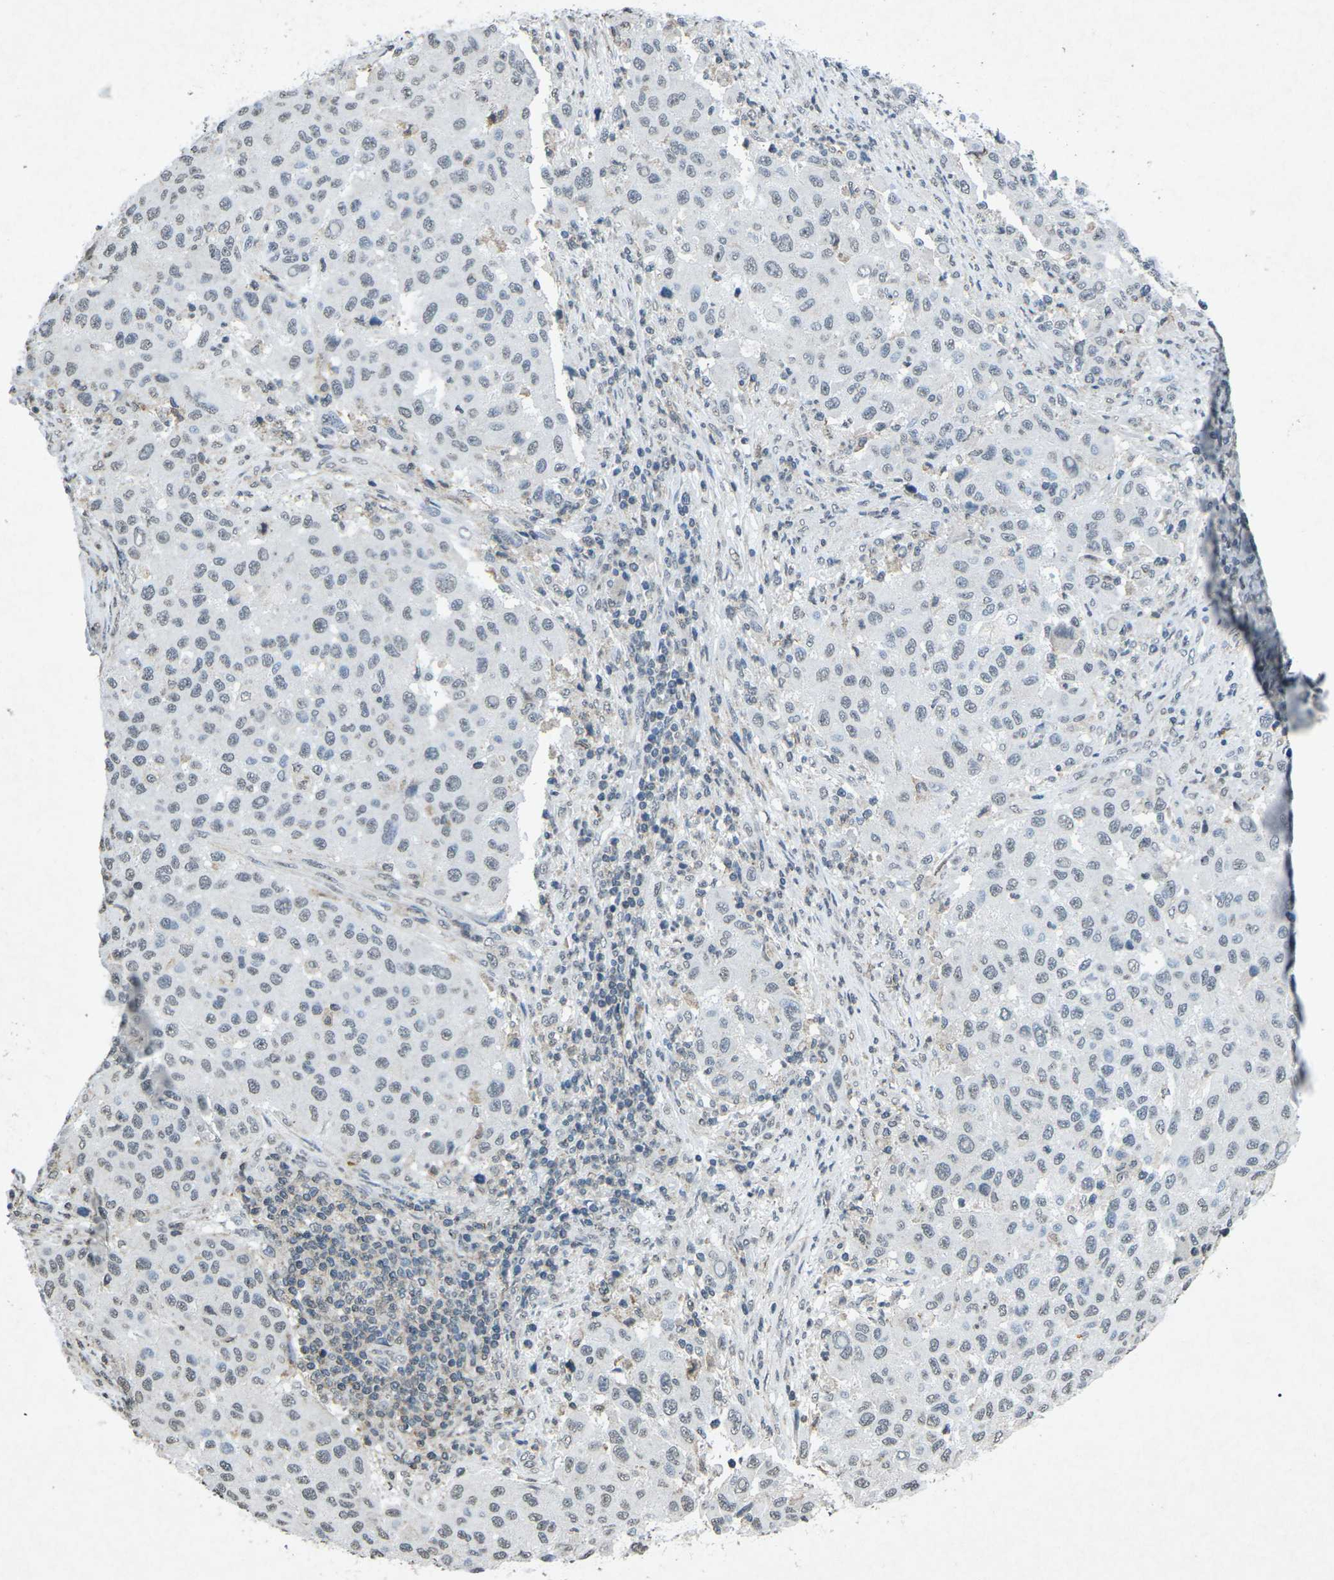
{"staining": {"intensity": "weak", "quantity": "<25%", "location": "nuclear"}, "tissue": "melanoma", "cell_type": "Tumor cells", "image_type": "cancer", "snomed": [{"axis": "morphology", "description": "Malignant melanoma, Metastatic site"}, {"axis": "topography", "description": "Lymph node"}], "caption": "Tumor cells are negative for protein expression in human melanoma.", "gene": "TFR2", "patient": {"sex": "male", "age": 61}}